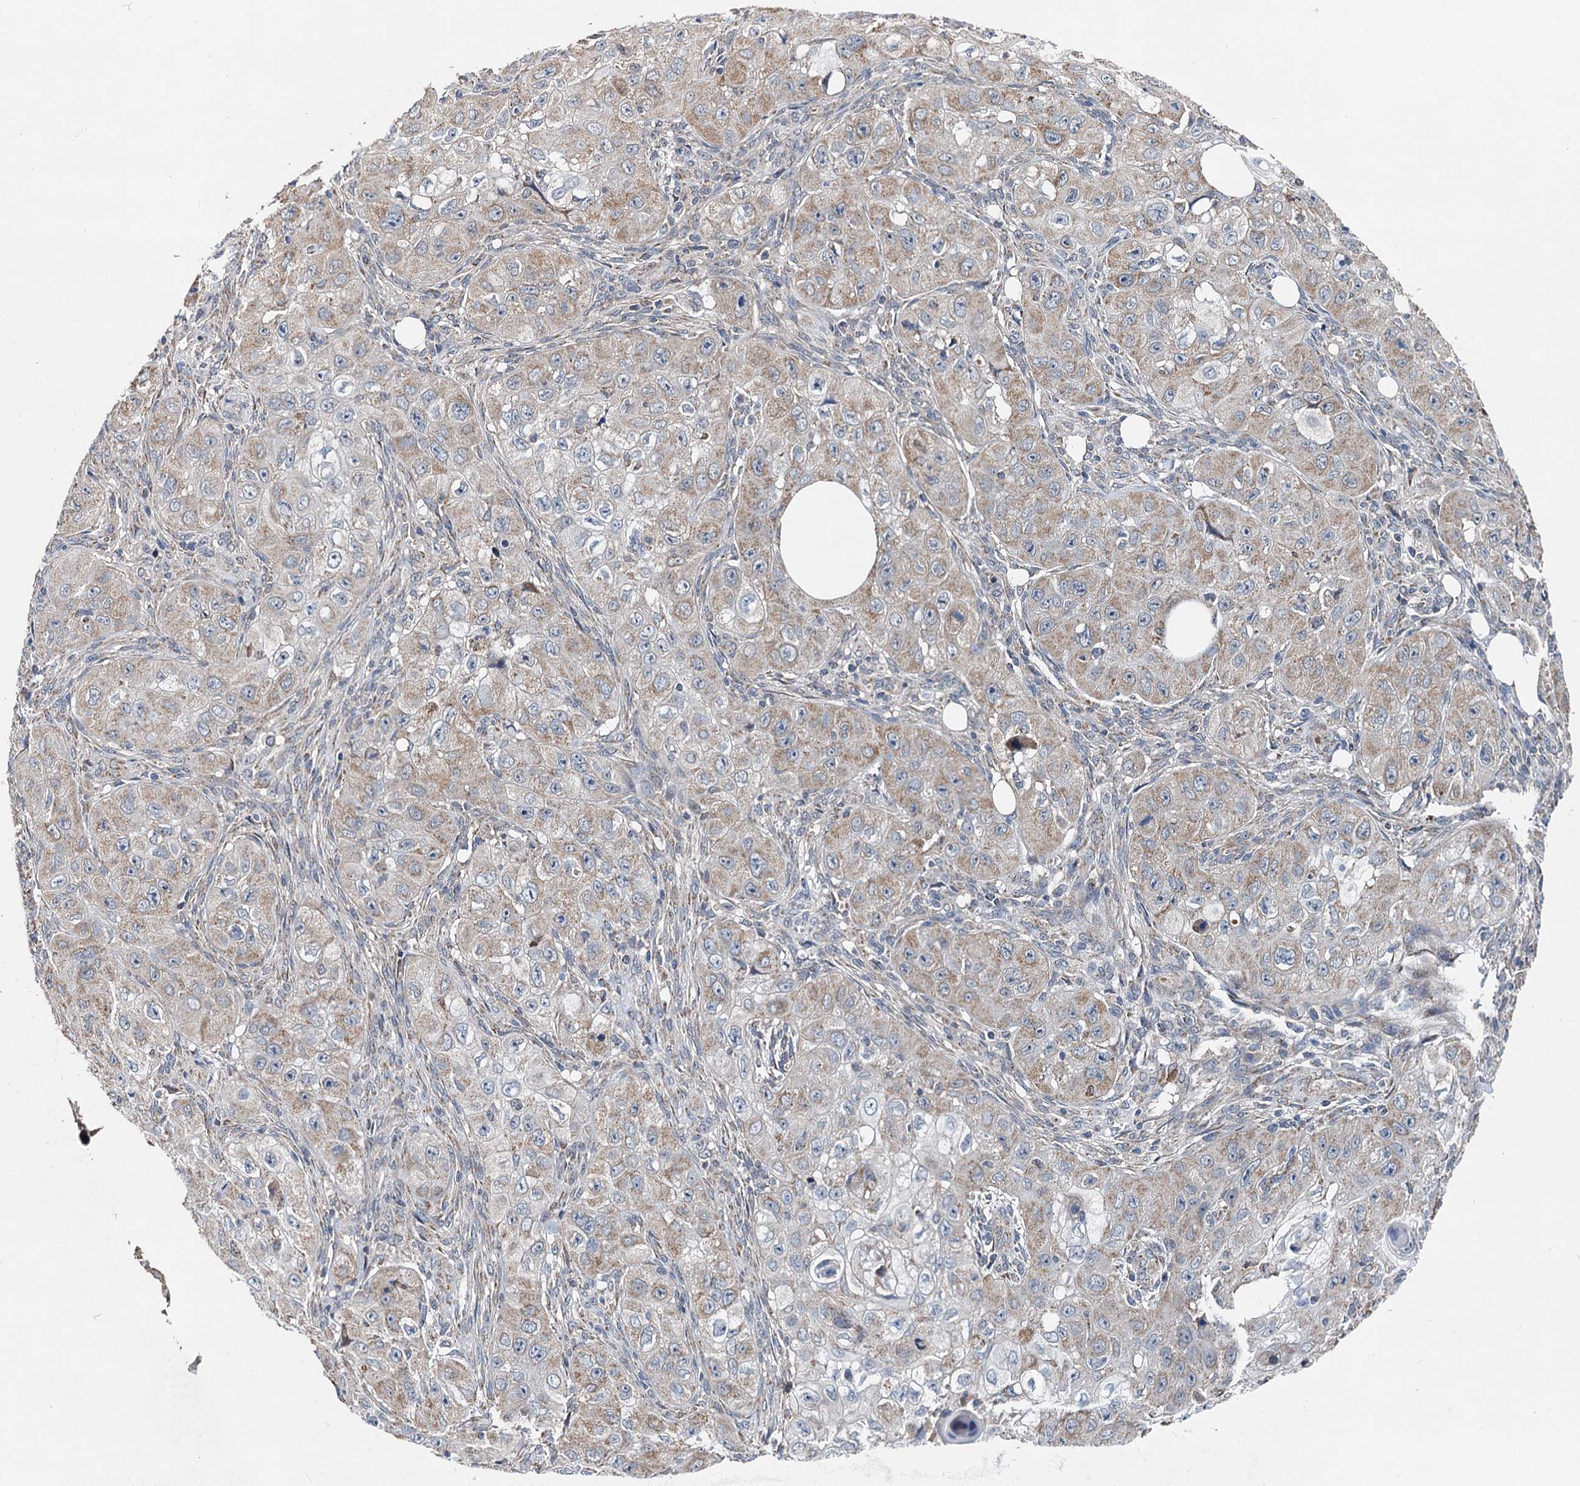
{"staining": {"intensity": "weak", "quantity": "25%-75%", "location": "cytoplasmic/membranous"}, "tissue": "skin cancer", "cell_type": "Tumor cells", "image_type": "cancer", "snomed": [{"axis": "morphology", "description": "Squamous cell carcinoma, NOS"}, {"axis": "topography", "description": "Skin"}, {"axis": "topography", "description": "Subcutis"}], "caption": "Protein staining displays weak cytoplasmic/membranous staining in approximately 25%-75% of tumor cells in skin cancer (squamous cell carcinoma).", "gene": "SPRYD3", "patient": {"sex": "male", "age": 73}}